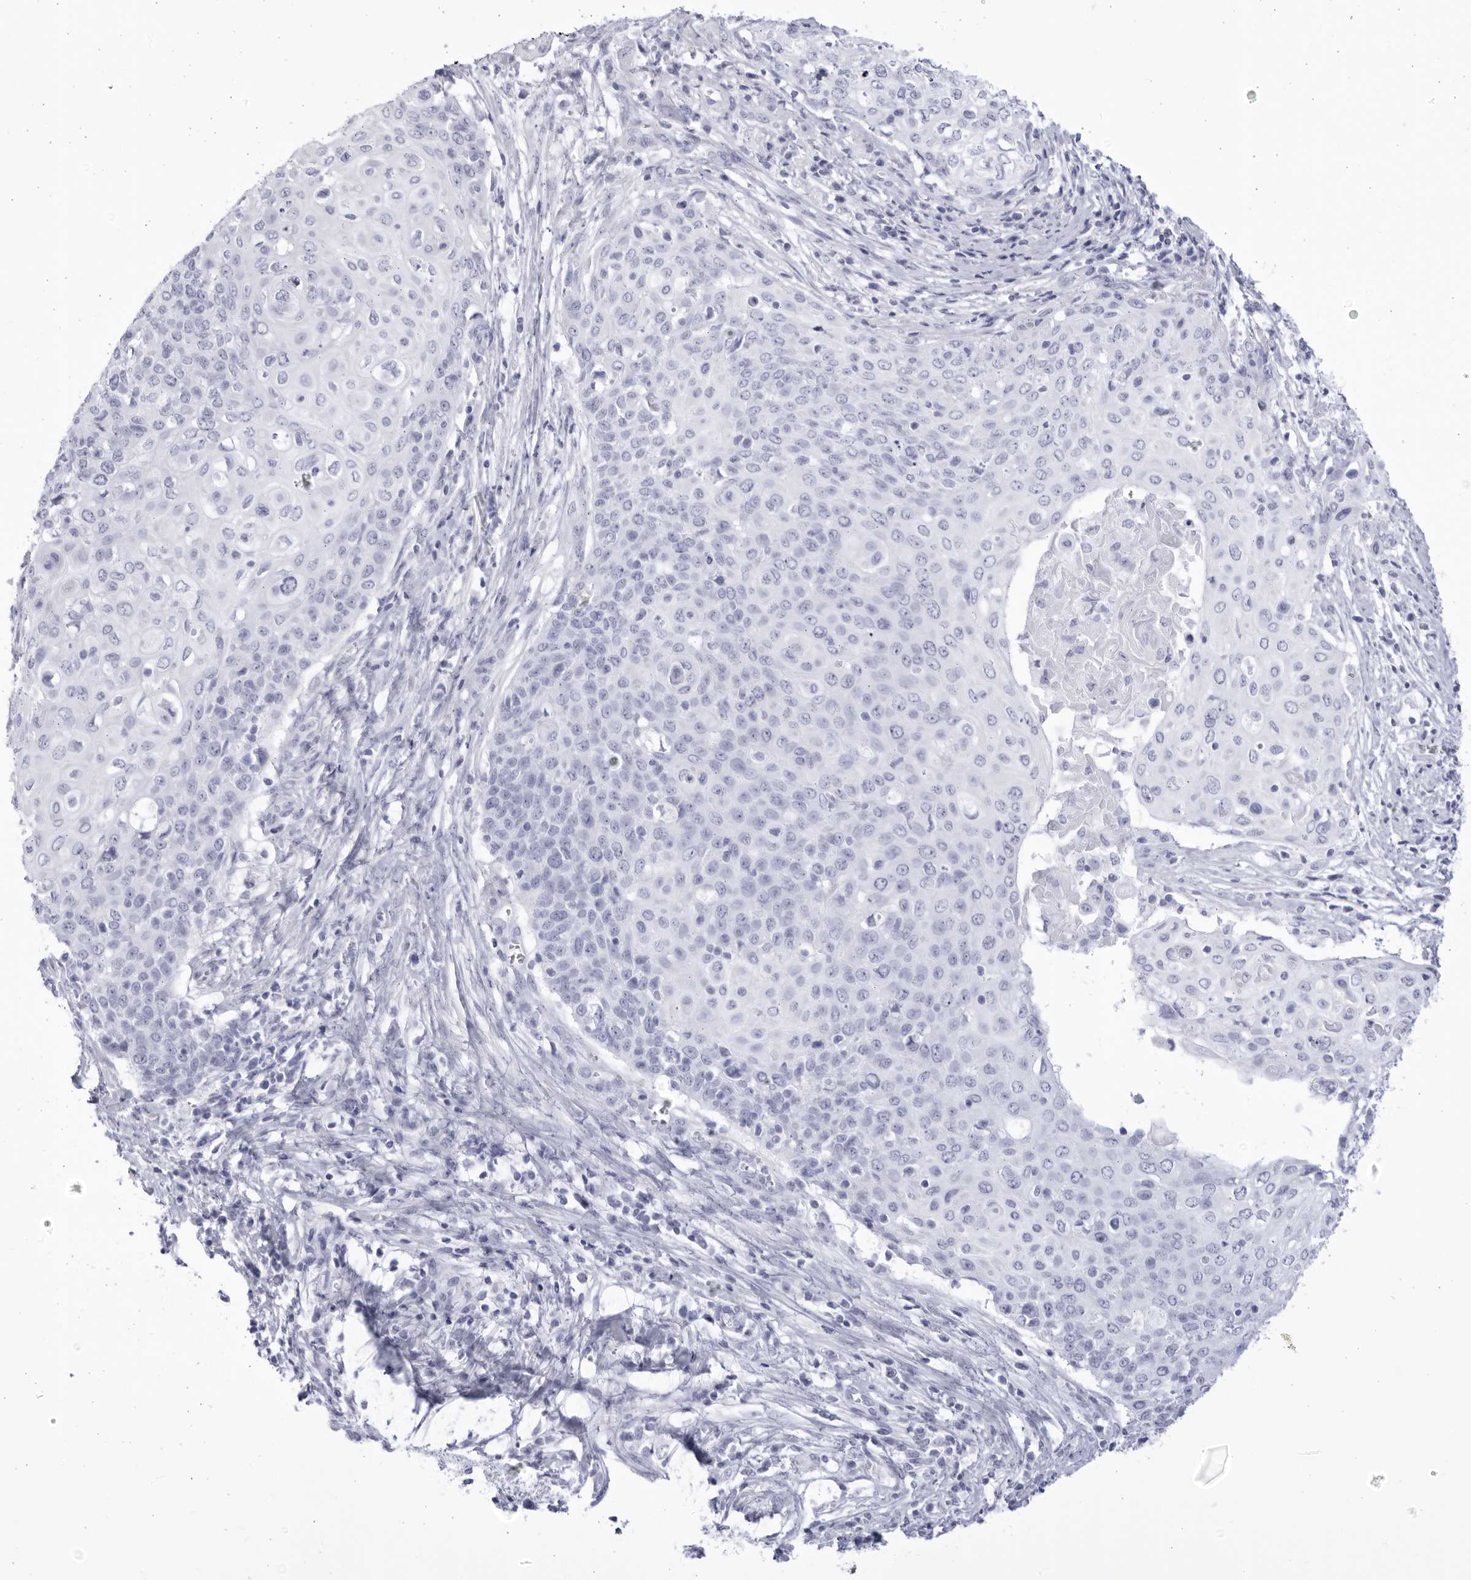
{"staining": {"intensity": "negative", "quantity": "none", "location": "none"}, "tissue": "cervical cancer", "cell_type": "Tumor cells", "image_type": "cancer", "snomed": [{"axis": "morphology", "description": "Squamous cell carcinoma, NOS"}, {"axis": "topography", "description": "Cervix"}], "caption": "Immunohistochemistry (IHC) micrograph of human cervical cancer (squamous cell carcinoma) stained for a protein (brown), which displays no expression in tumor cells.", "gene": "CCDC181", "patient": {"sex": "female", "age": 39}}